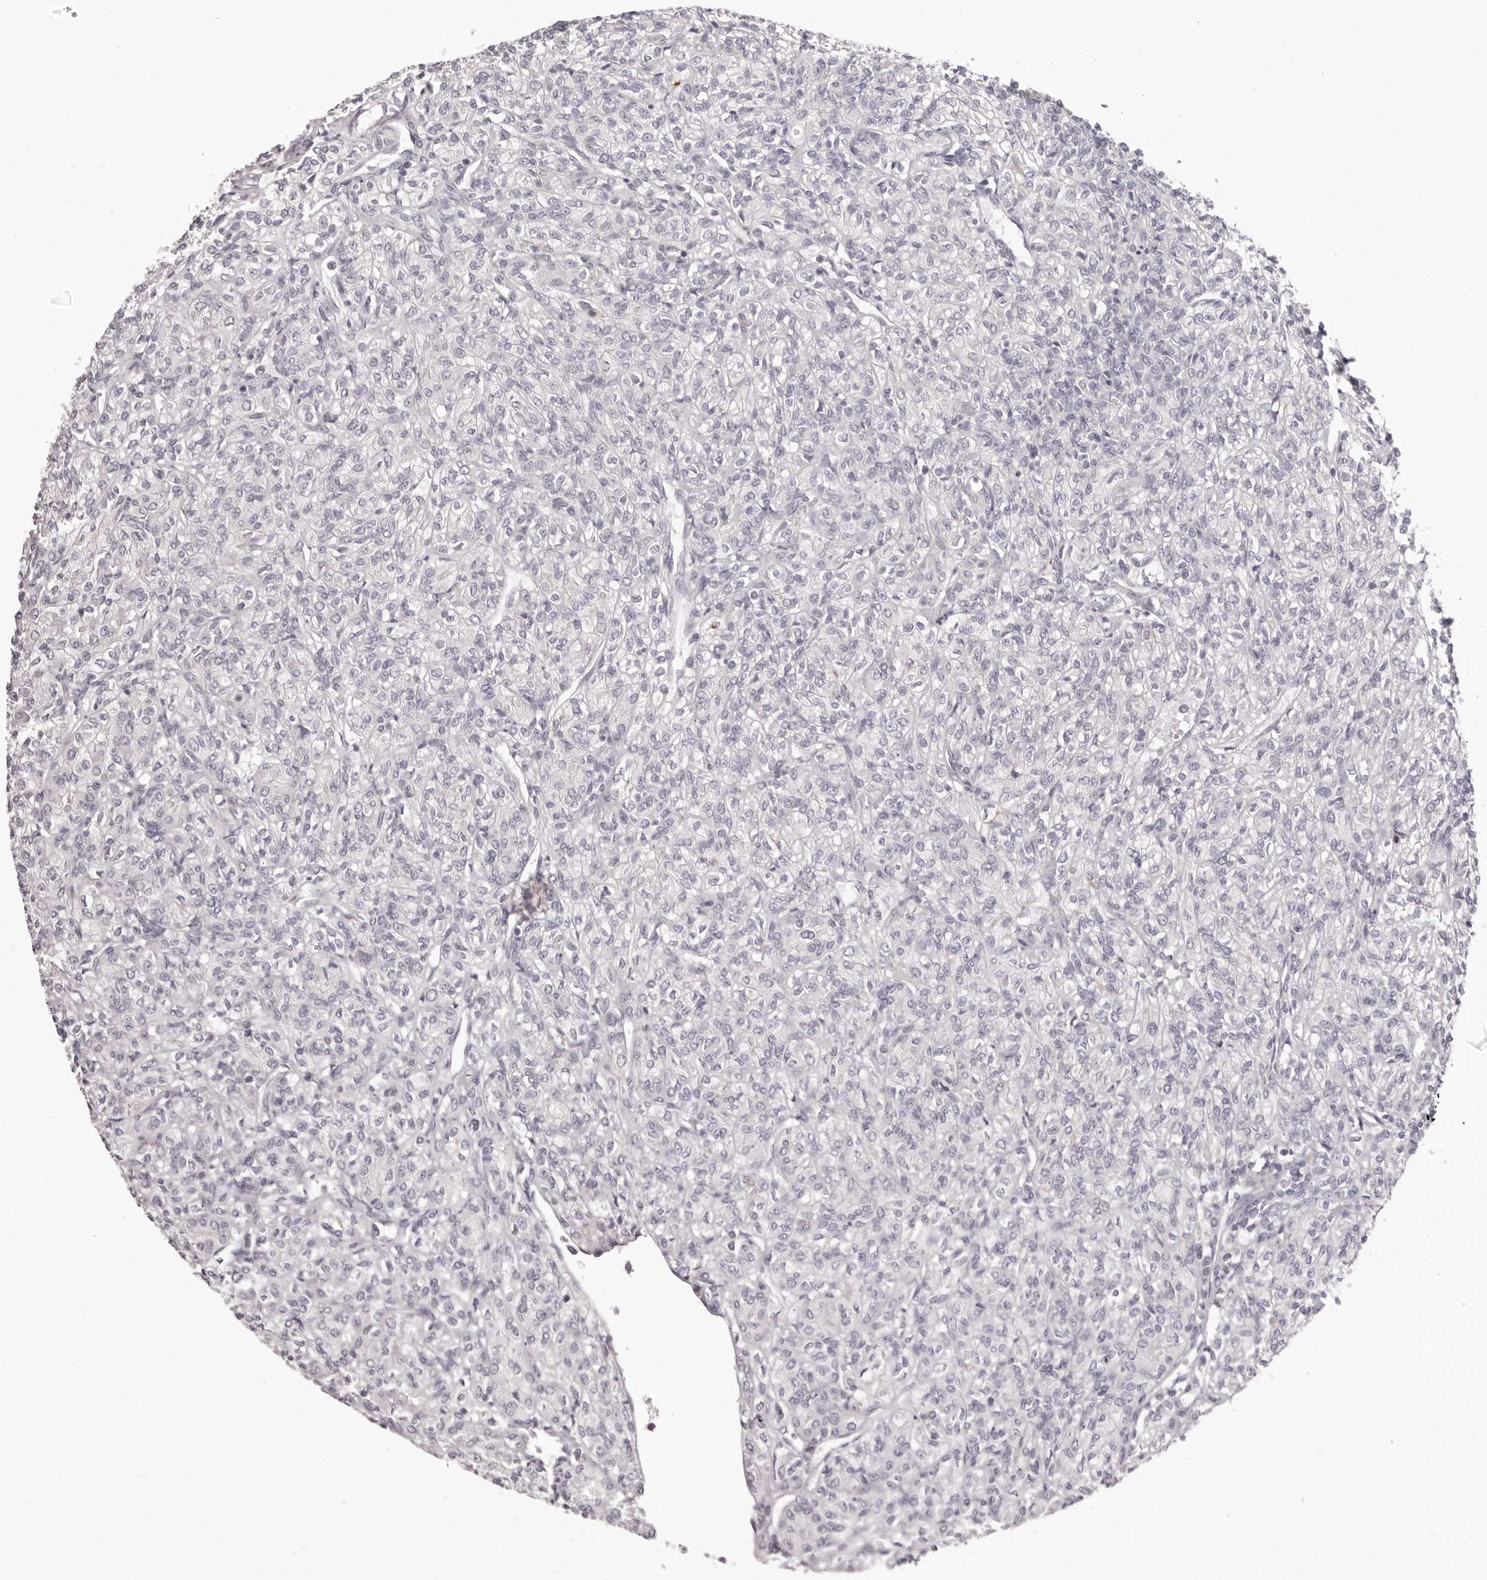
{"staining": {"intensity": "negative", "quantity": "none", "location": "none"}, "tissue": "renal cancer", "cell_type": "Tumor cells", "image_type": "cancer", "snomed": [{"axis": "morphology", "description": "Adenocarcinoma, NOS"}, {"axis": "topography", "description": "Kidney"}], "caption": "There is no significant positivity in tumor cells of renal cancer (adenocarcinoma).", "gene": "OTUD3", "patient": {"sex": "male", "age": 77}}